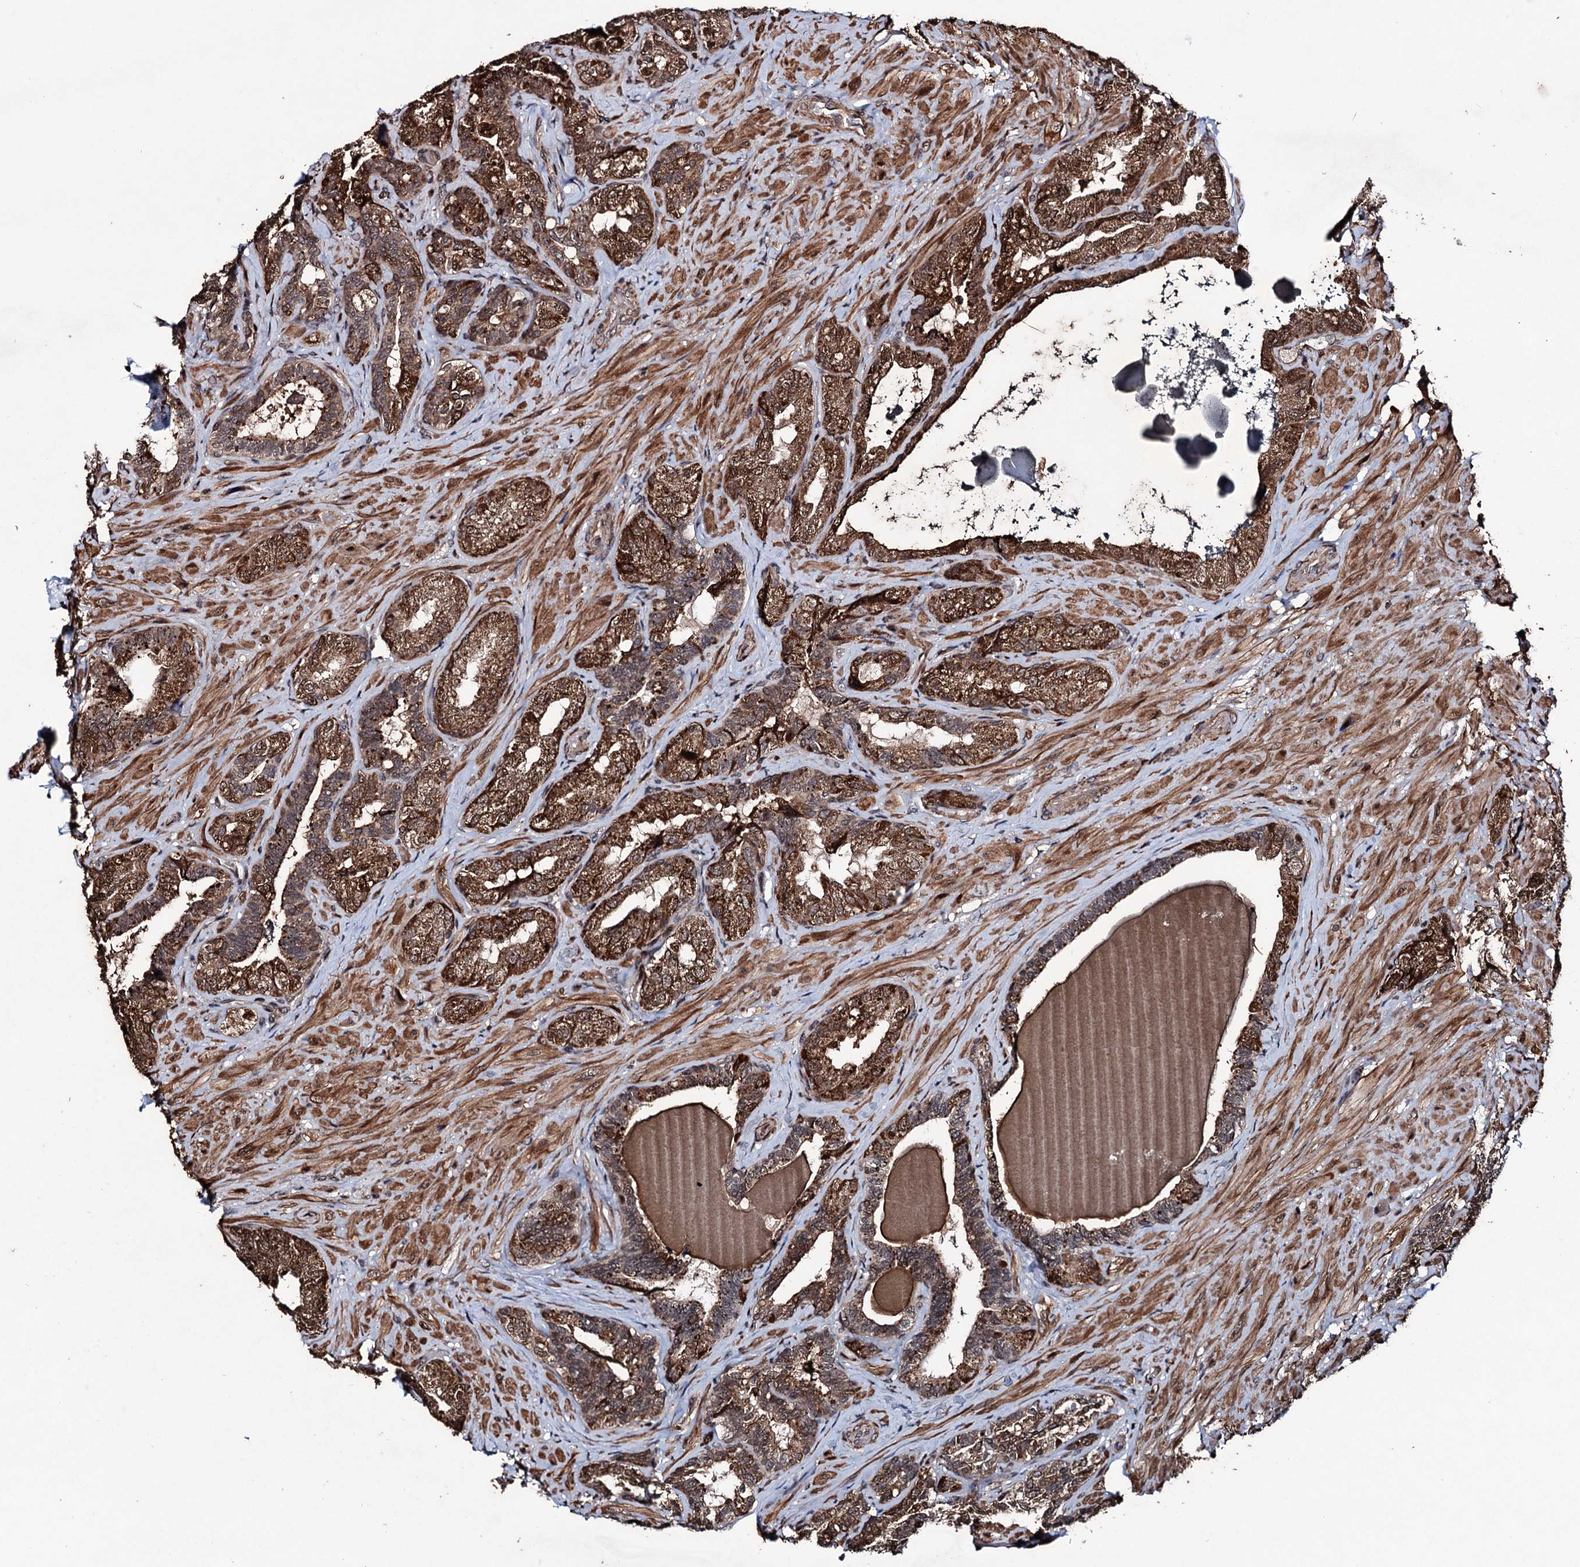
{"staining": {"intensity": "strong", "quantity": ">75%", "location": "cytoplasmic/membranous,nuclear"}, "tissue": "seminal vesicle", "cell_type": "Glandular cells", "image_type": "normal", "snomed": [{"axis": "morphology", "description": "Normal tissue, NOS"}, {"axis": "topography", "description": "Prostate and seminal vesicle, NOS"}, {"axis": "topography", "description": "Prostate"}, {"axis": "topography", "description": "Seminal veicle"}], "caption": "Strong cytoplasmic/membranous,nuclear protein staining is present in approximately >75% of glandular cells in seminal vesicle. (Brightfield microscopy of DAB IHC at high magnification).", "gene": "EYA4", "patient": {"sex": "male", "age": 67}}